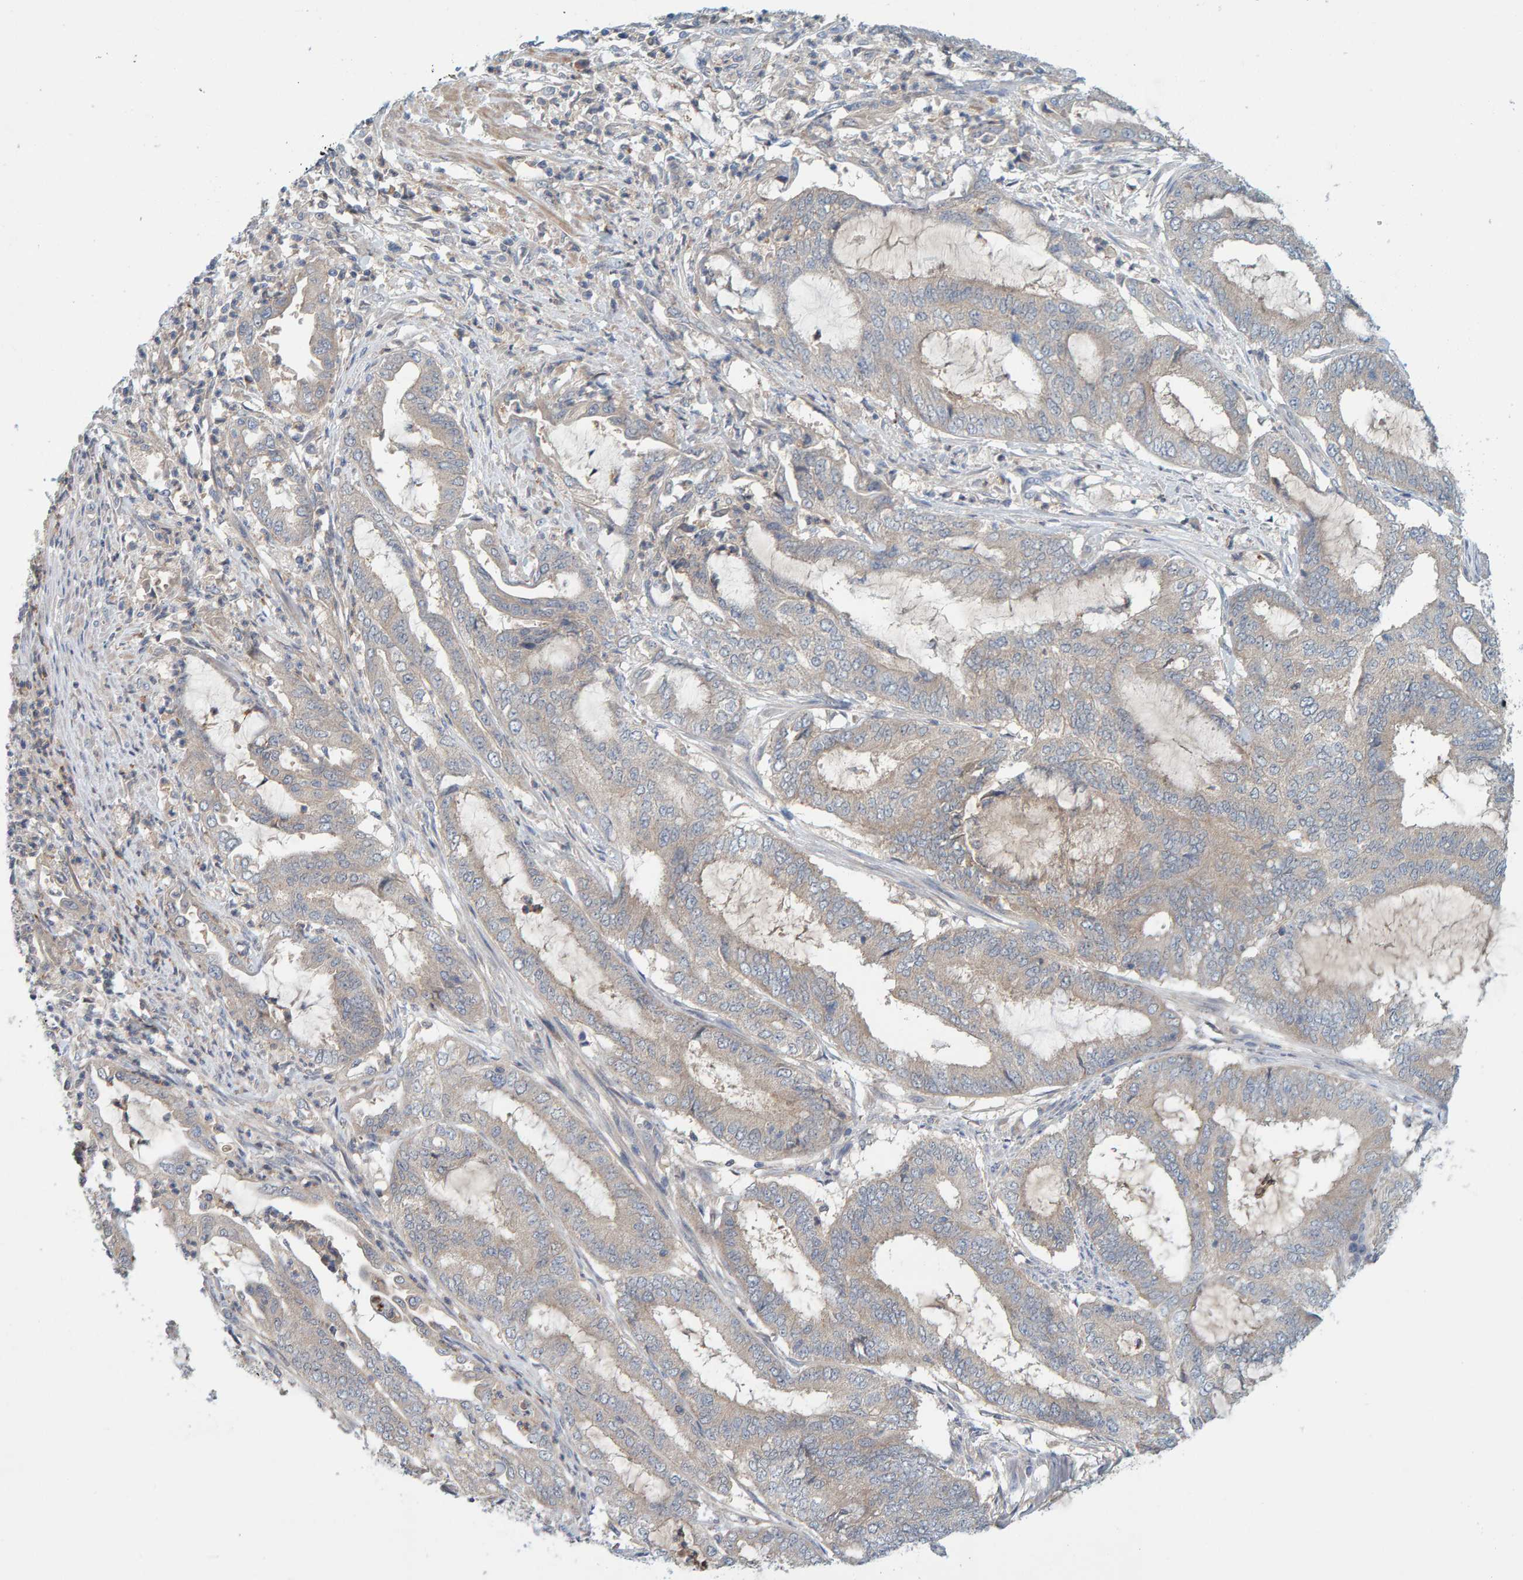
{"staining": {"intensity": "weak", "quantity": "<25%", "location": "cytoplasmic/membranous"}, "tissue": "endometrial cancer", "cell_type": "Tumor cells", "image_type": "cancer", "snomed": [{"axis": "morphology", "description": "Adenocarcinoma, NOS"}, {"axis": "topography", "description": "Endometrium"}], "caption": "This is a photomicrograph of immunohistochemistry staining of endometrial cancer, which shows no positivity in tumor cells.", "gene": "TATDN1", "patient": {"sex": "female", "age": 51}}